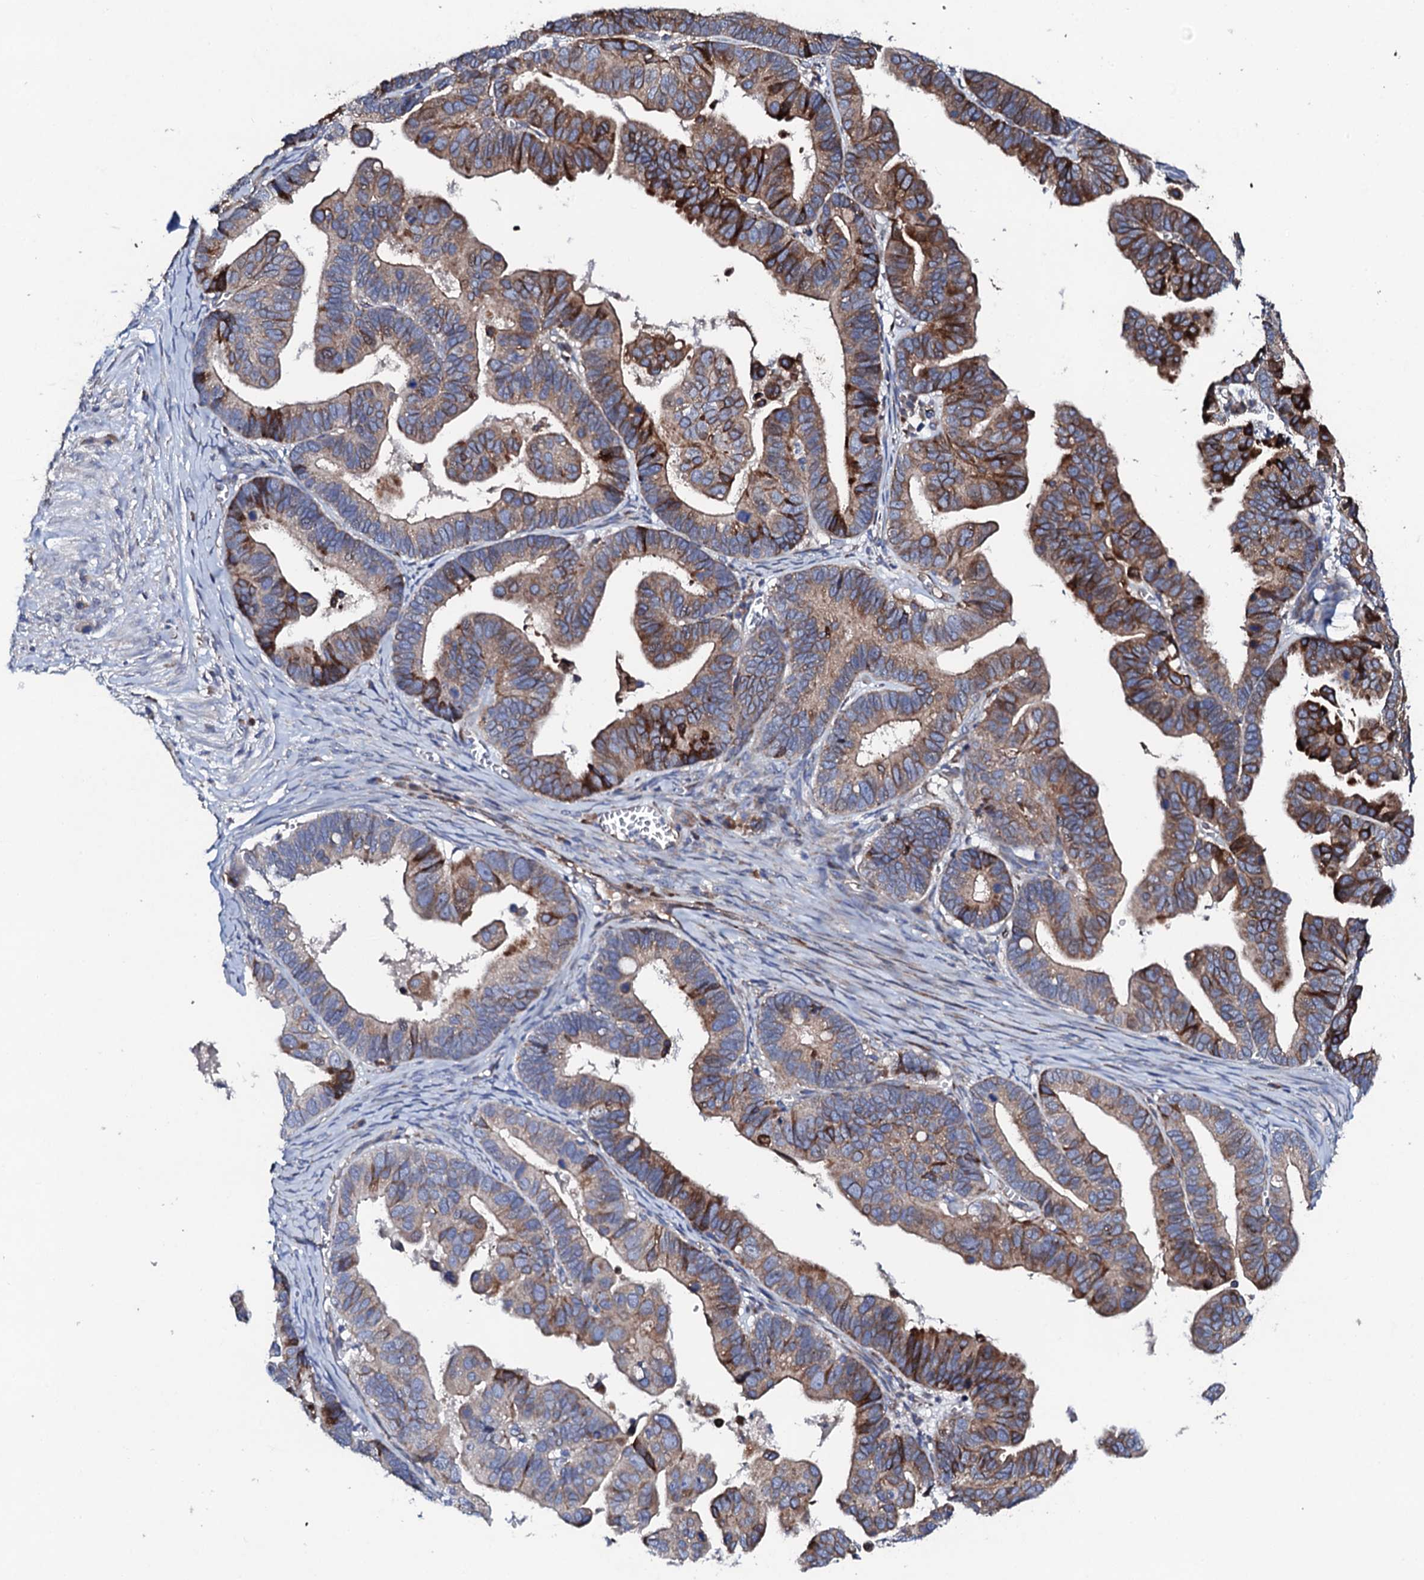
{"staining": {"intensity": "strong", "quantity": "25%-75%", "location": "cytoplasmic/membranous"}, "tissue": "ovarian cancer", "cell_type": "Tumor cells", "image_type": "cancer", "snomed": [{"axis": "morphology", "description": "Cystadenocarcinoma, serous, NOS"}, {"axis": "topography", "description": "Ovary"}], "caption": "High-magnification brightfield microscopy of ovarian cancer stained with DAB (3,3'-diaminobenzidine) (brown) and counterstained with hematoxylin (blue). tumor cells exhibit strong cytoplasmic/membranous positivity is appreciated in about25%-75% of cells.", "gene": "DBX1", "patient": {"sex": "female", "age": 56}}